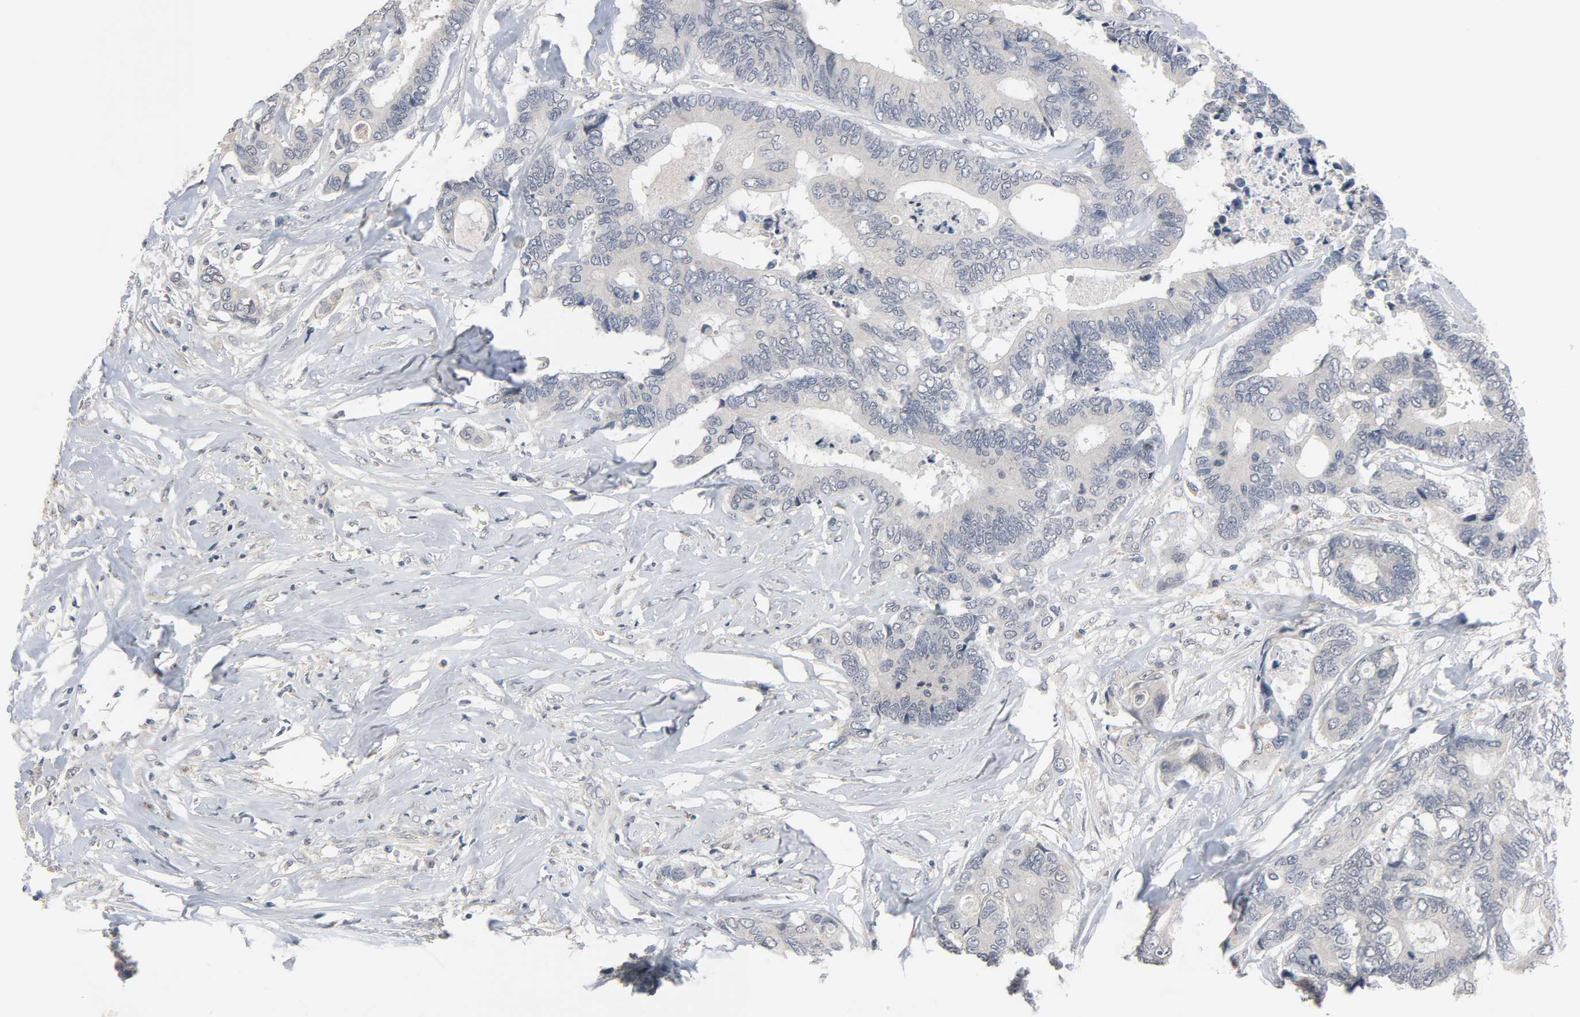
{"staining": {"intensity": "negative", "quantity": "none", "location": "none"}, "tissue": "colorectal cancer", "cell_type": "Tumor cells", "image_type": "cancer", "snomed": [{"axis": "morphology", "description": "Adenocarcinoma, NOS"}, {"axis": "topography", "description": "Rectum"}], "caption": "Immunohistochemistry of human colorectal adenocarcinoma exhibits no expression in tumor cells.", "gene": "MT3", "patient": {"sex": "male", "age": 55}}